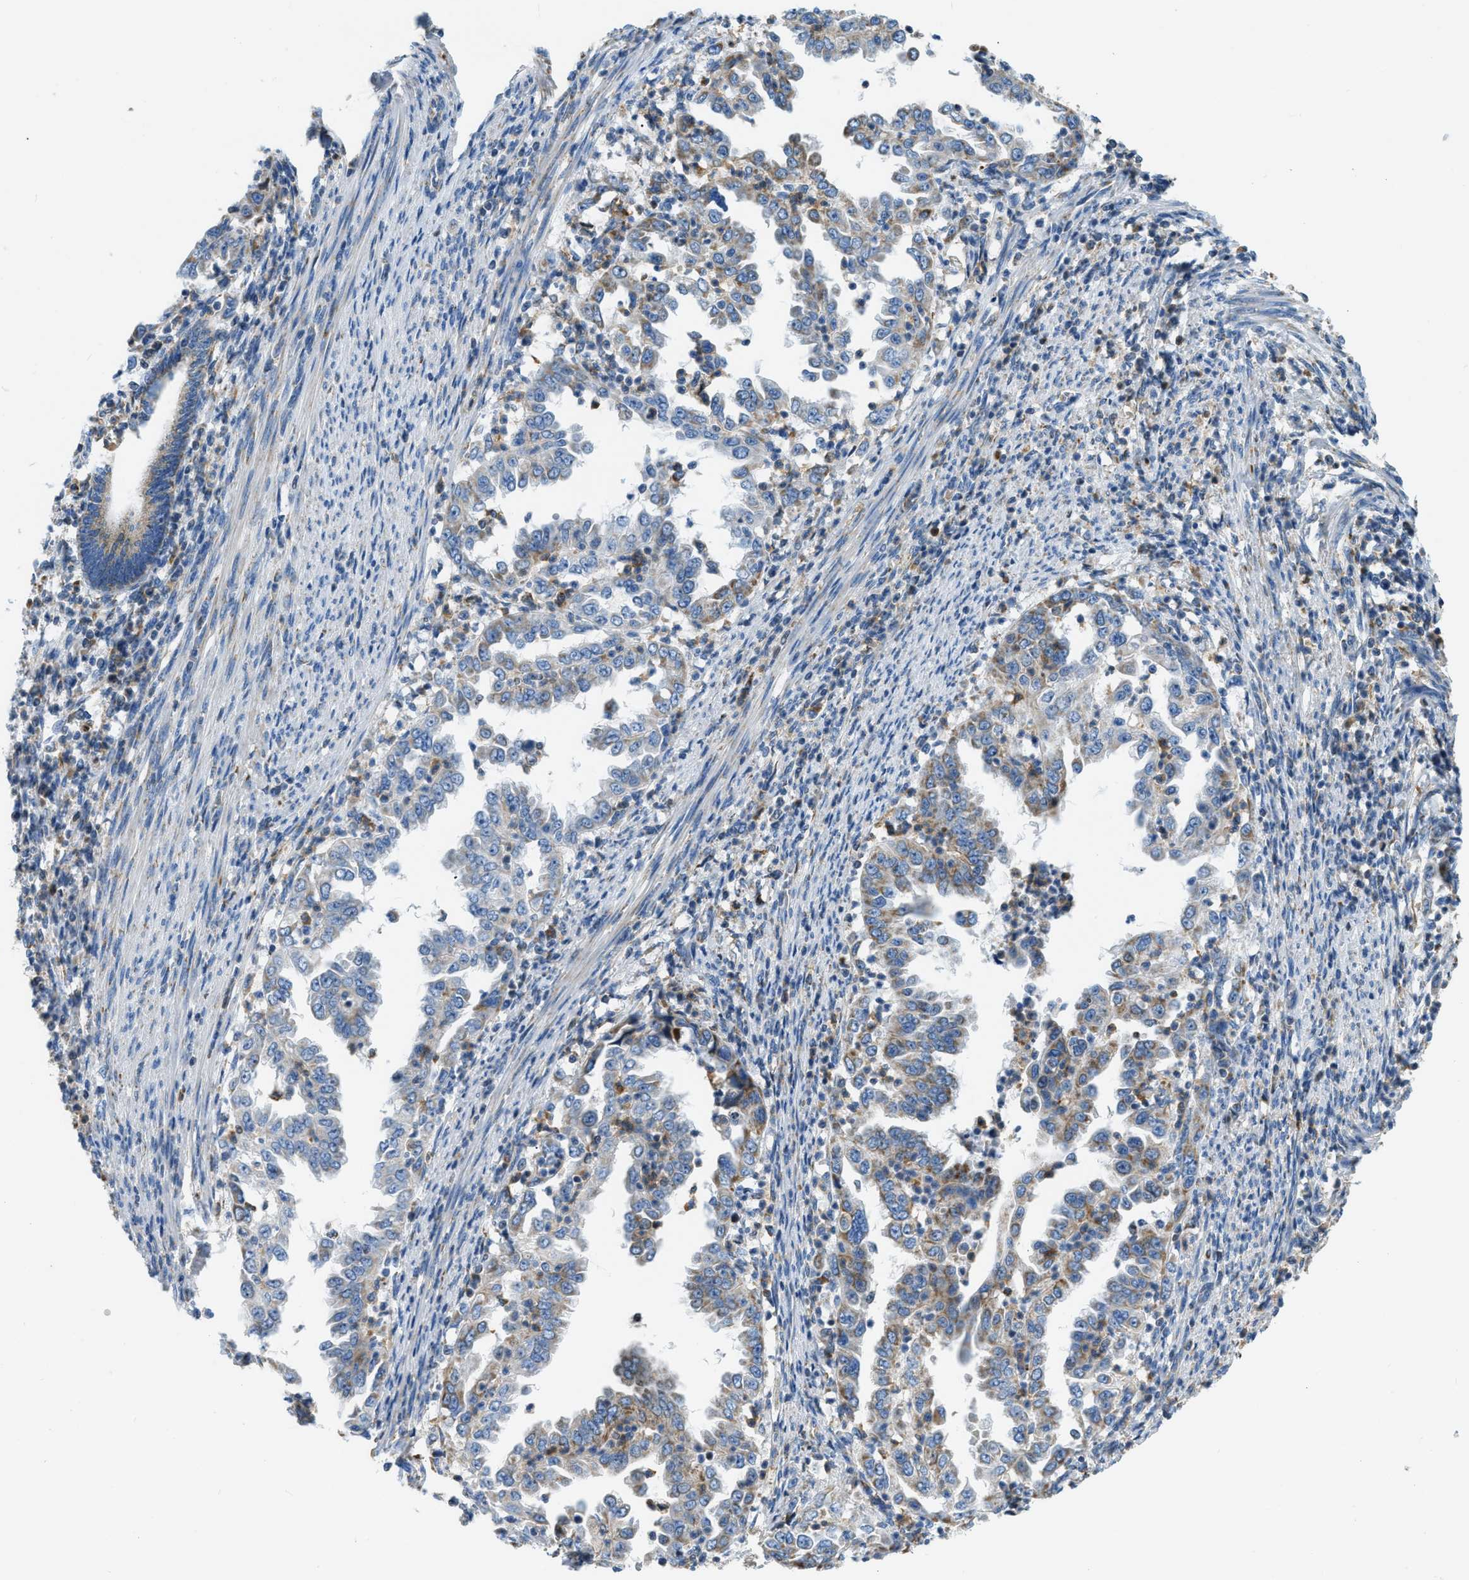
{"staining": {"intensity": "moderate", "quantity": "25%-75%", "location": "cytoplasmic/membranous"}, "tissue": "endometrial cancer", "cell_type": "Tumor cells", "image_type": "cancer", "snomed": [{"axis": "morphology", "description": "Adenocarcinoma, NOS"}, {"axis": "topography", "description": "Endometrium"}], "caption": "DAB immunohistochemical staining of adenocarcinoma (endometrial) reveals moderate cytoplasmic/membranous protein positivity in about 25%-75% of tumor cells.", "gene": "ACADVL", "patient": {"sex": "female", "age": 85}}